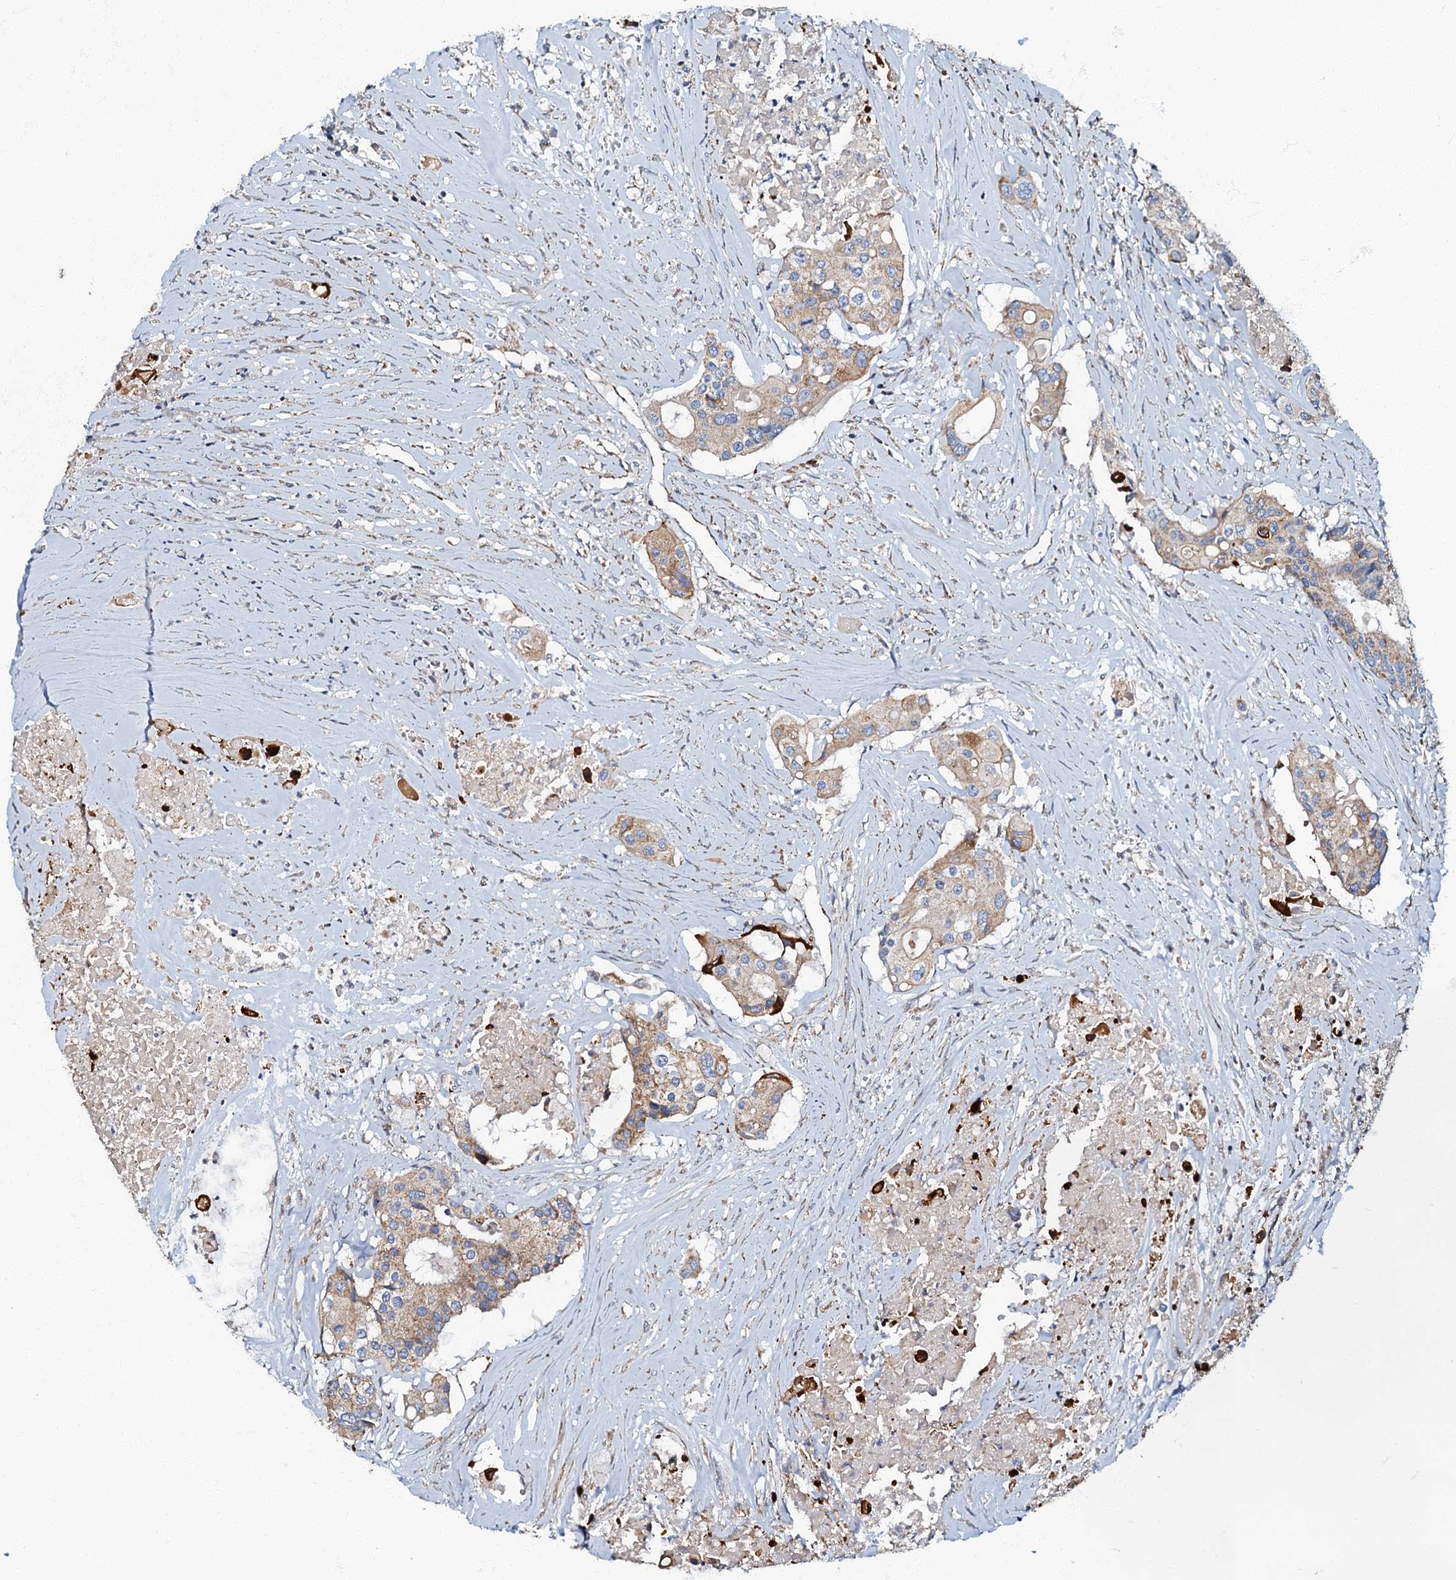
{"staining": {"intensity": "moderate", "quantity": "25%-75%", "location": "cytoplasmic/membranous"}, "tissue": "colorectal cancer", "cell_type": "Tumor cells", "image_type": "cancer", "snomed": [{"axis": "morphology", "description": "Adenocarcinoma, NOS"}, {"axis": "topography", "description": "Colon"}], "caption": "Immunohistochemical staining of human colorectal adenocarcinoma reveals medium levels of moderate cytoplasmic/membranous expression in approximately 25%-75% of tumor cells. The protein is stained brown, and the nuclei are stained in blue (DAB IHC with brightfield microscopy, high magnification).", "gene": "NDUFA12", "patient": {"sex": "male", "age": 77}}